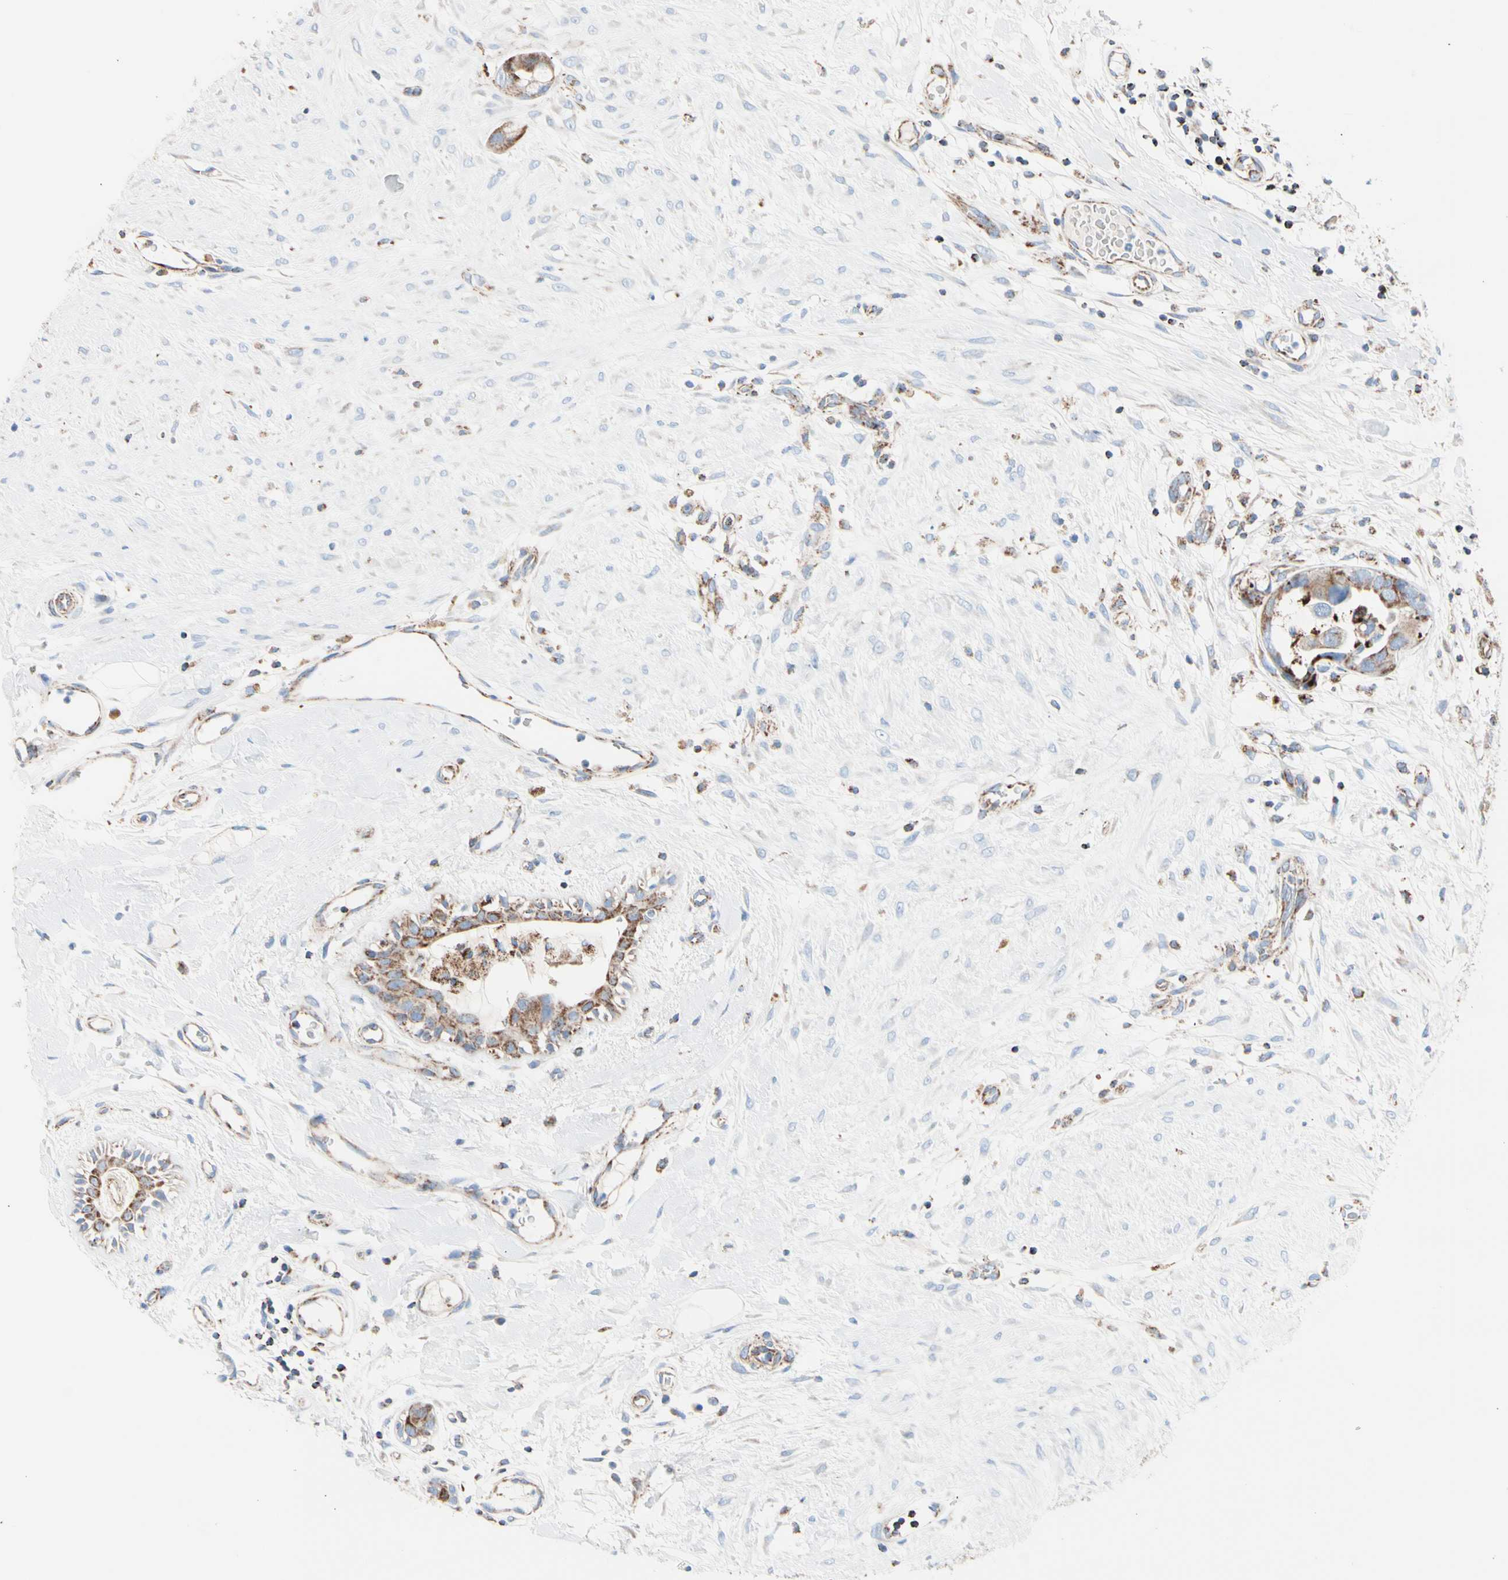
{"staining": {"intensity": "strong", "quantity": "25%-75%", "location": "cytoplasmic/membranous"}, "tissue": "breast cancer", "cell_type": "Tumor cells", "image_type": "cancer", "snomed": [{"axis": "morphology", "description": "Duct carcinoma"}, {"axis": "topography", "description": "Breast"}], "caption": "This is an image of immunohistochemistry (IHC) staining of breast cancer (infiltrating ductal carcinoma), which shows strong positivity in the cytoplasmic/membranous of tumor cells.", "gene": "HK1", "patient": {"sex": "female", "age": 40}}